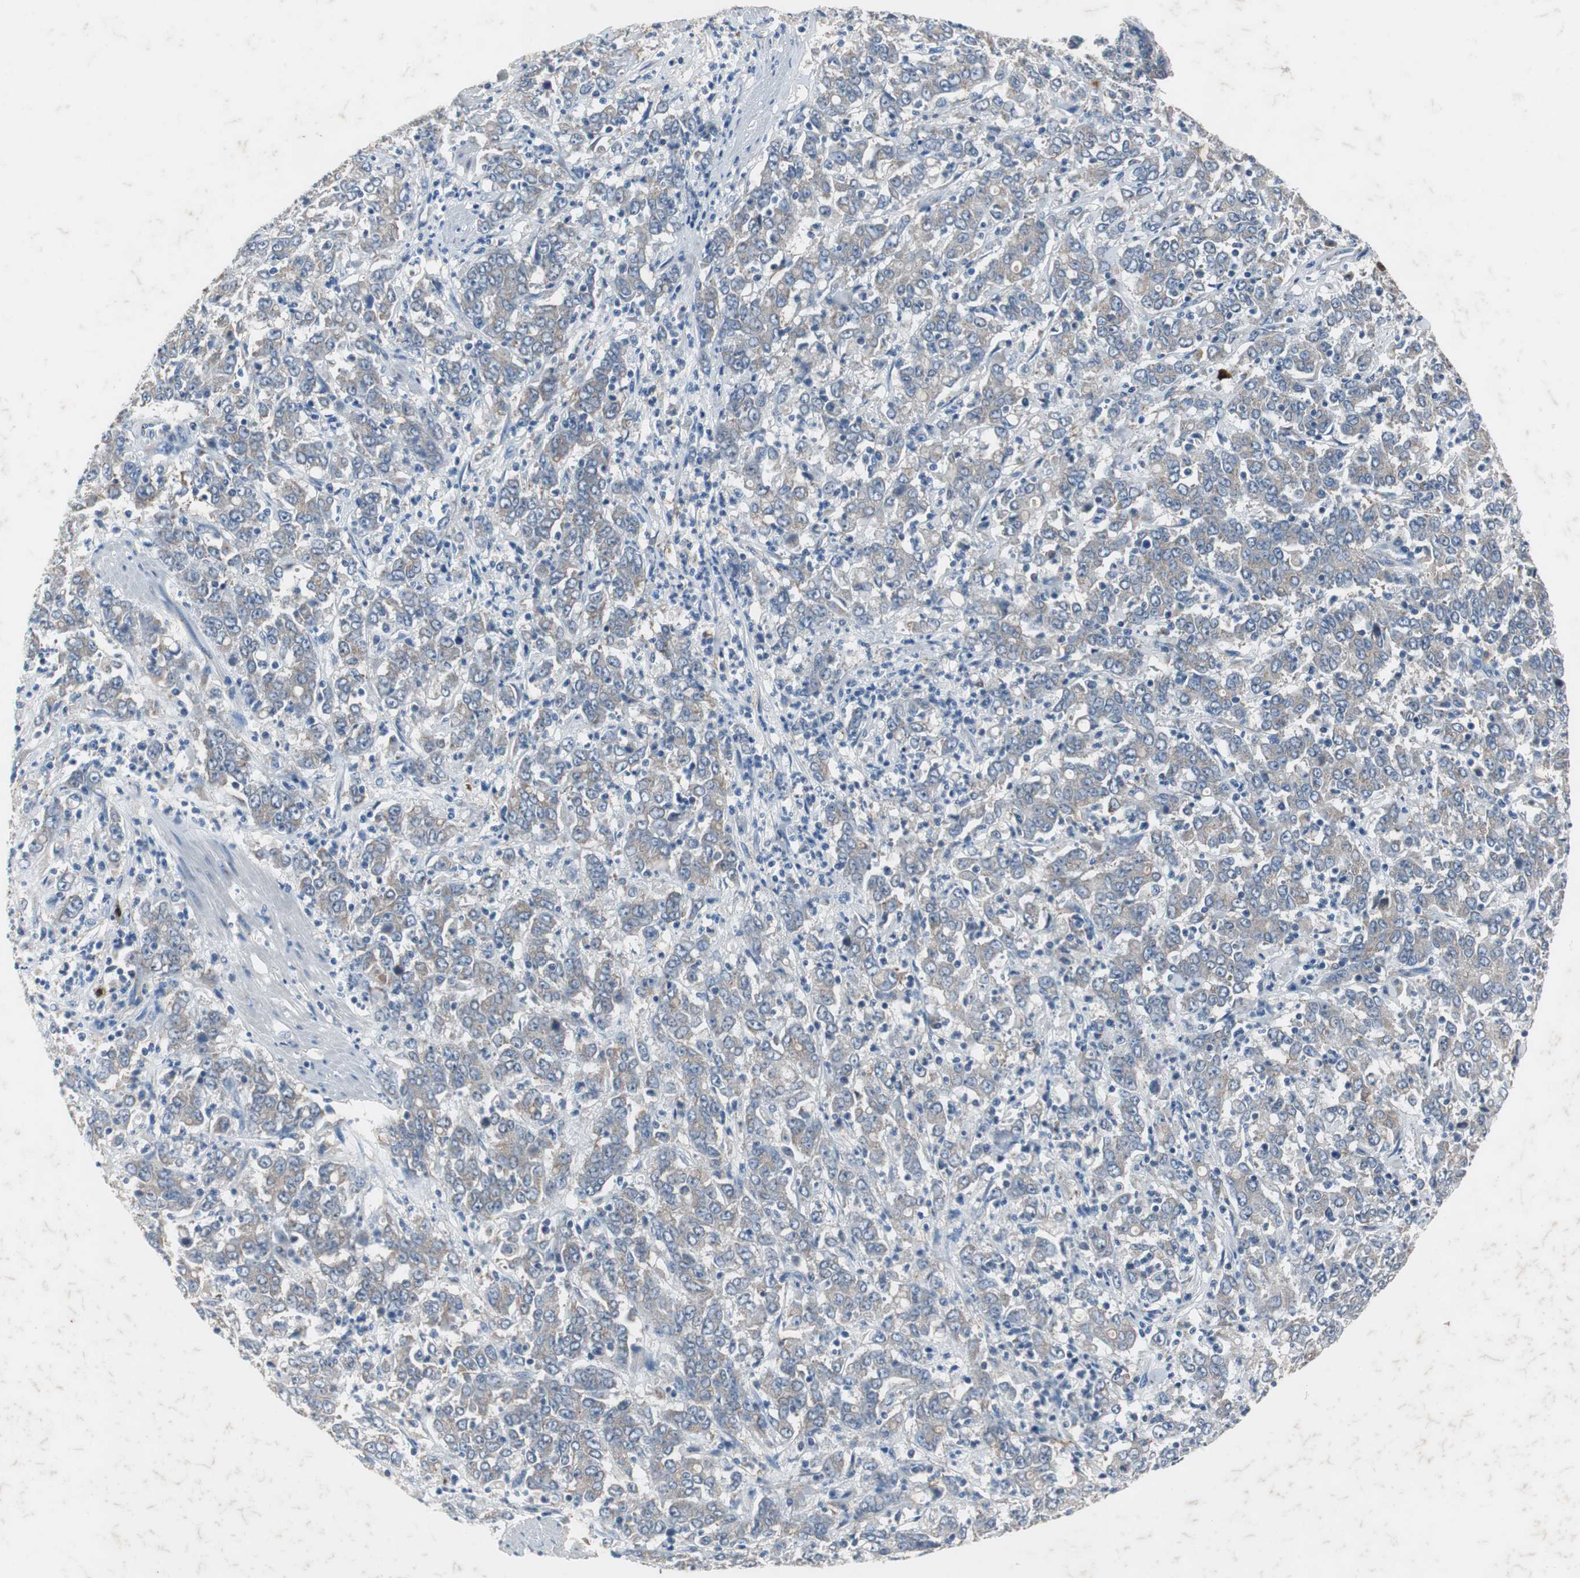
{"staining": {"intensity": "weak", "quantity": "25%-75%", "location": "cytoplasmic/membranous"}, "tissue": "stomach cancer", "cell_type": "Tumor cells", "image_type": "cancer", "snomed": [{"axis": "morphology", "description": "Adenocarcinoma, NOS"}, {"axis": "topography", "description": "Stomach, lower"}], "caption": "Stomach cancer (adenocarcinoma) stained for a protein (brown) shows weak cytoplasmic/membranous positive expression in approximately 25%-75% of tumor cells.", "gene": "CALB2", "patient": {"sex": "female", "age": 71}}